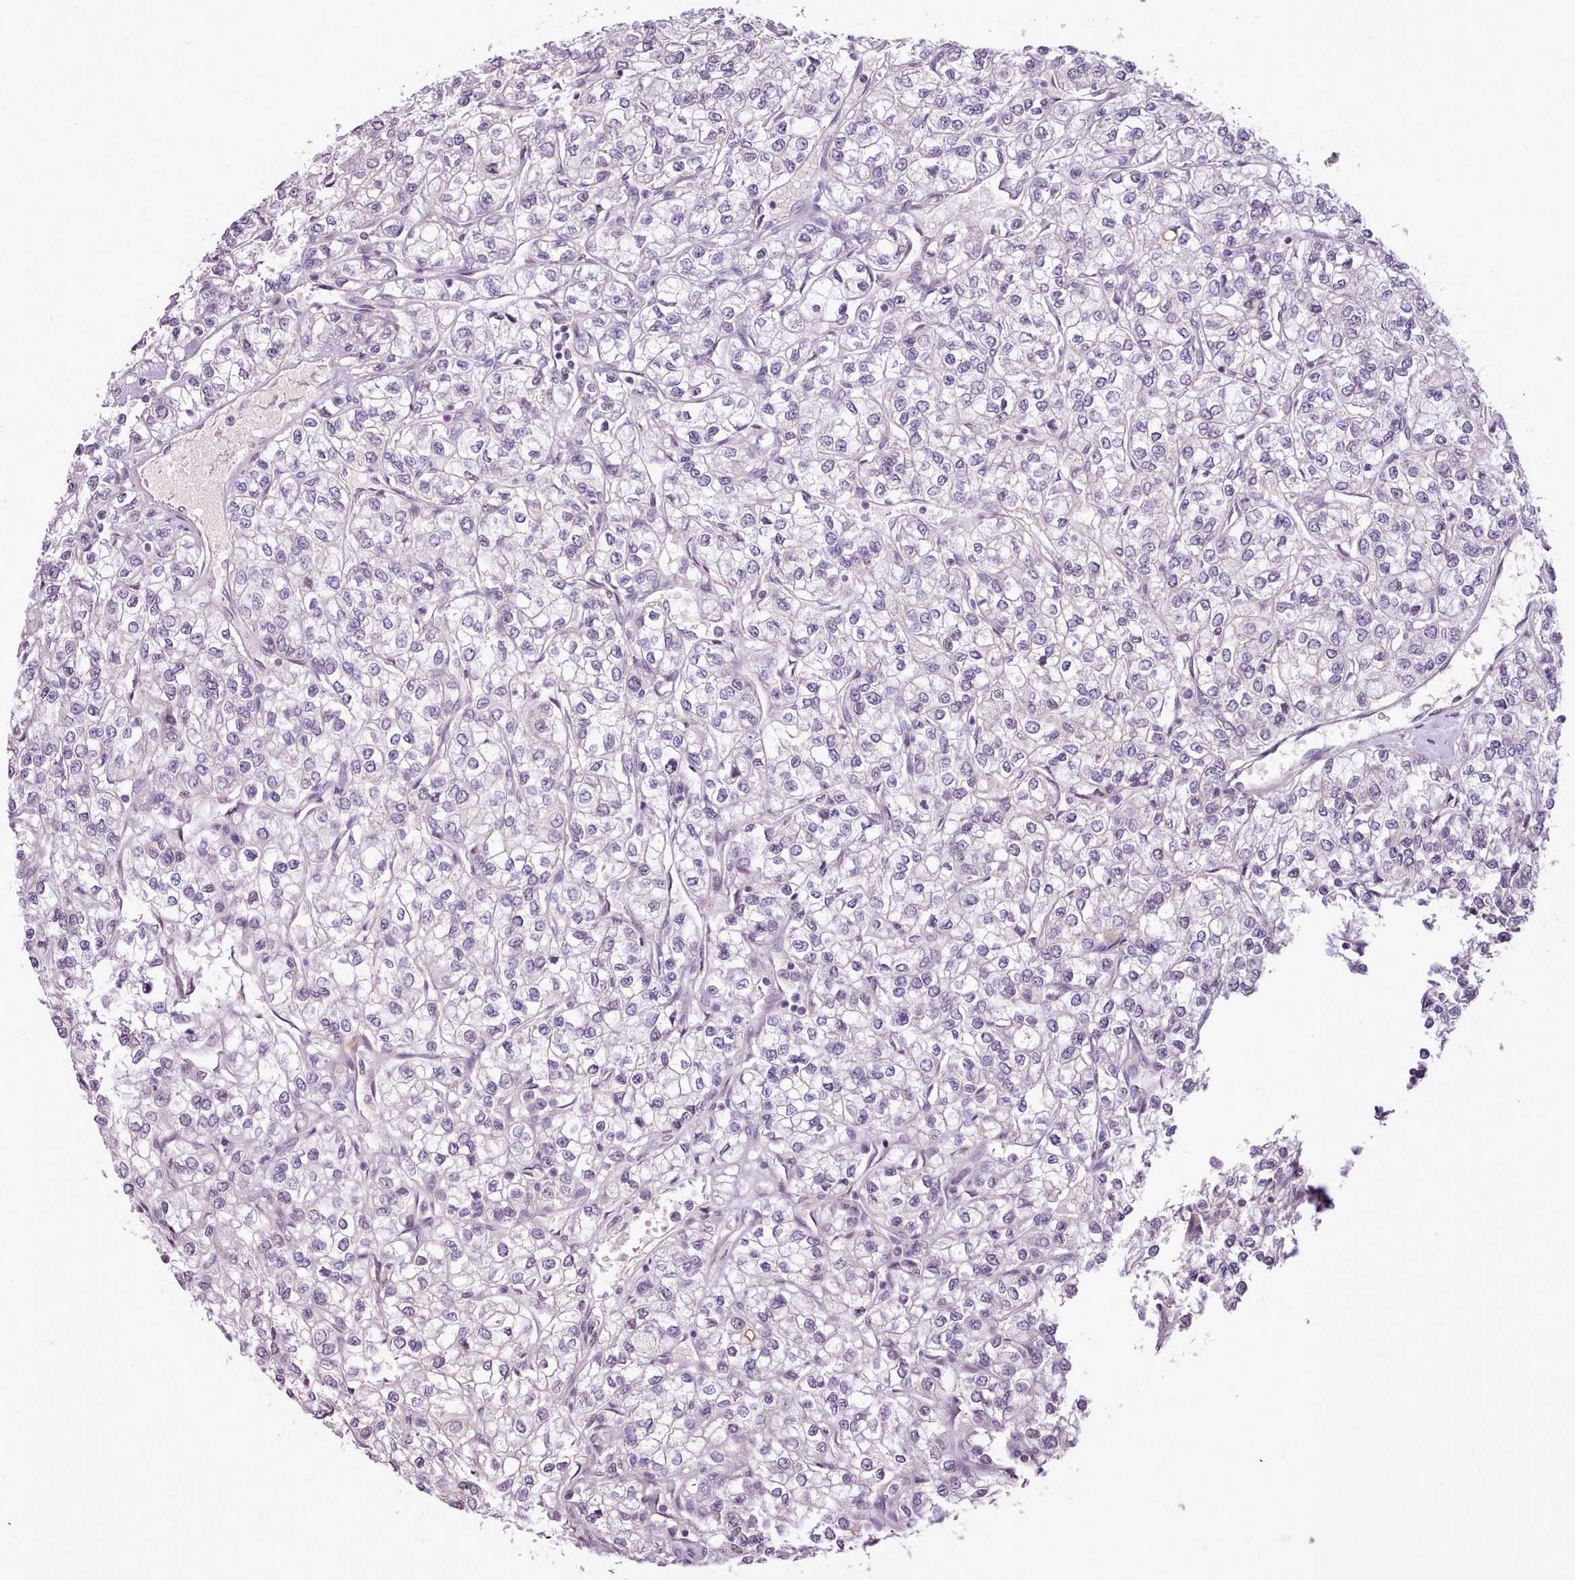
{"staining": {"intensity": "negative", "quantity": "none", "location": "none"}, "tissue": "renal cancer", "cell_type": "Tumor cells", "image_type": "cancer", "snomed": [{"axis": "morphology", "description": "Adenocarcinoma, NOS"}, {"axis": "topography", "description": "Kidney"}], "caption": "This photomicrograph is of adenocarcinoma (renal) stained with immunohistochemistry to label a protein in brown with the nuclei are counter-stained blue. There is no staining in tumor cells.", "gene": "LIN7C", "patient": {"sex": "male", "age": 80}}